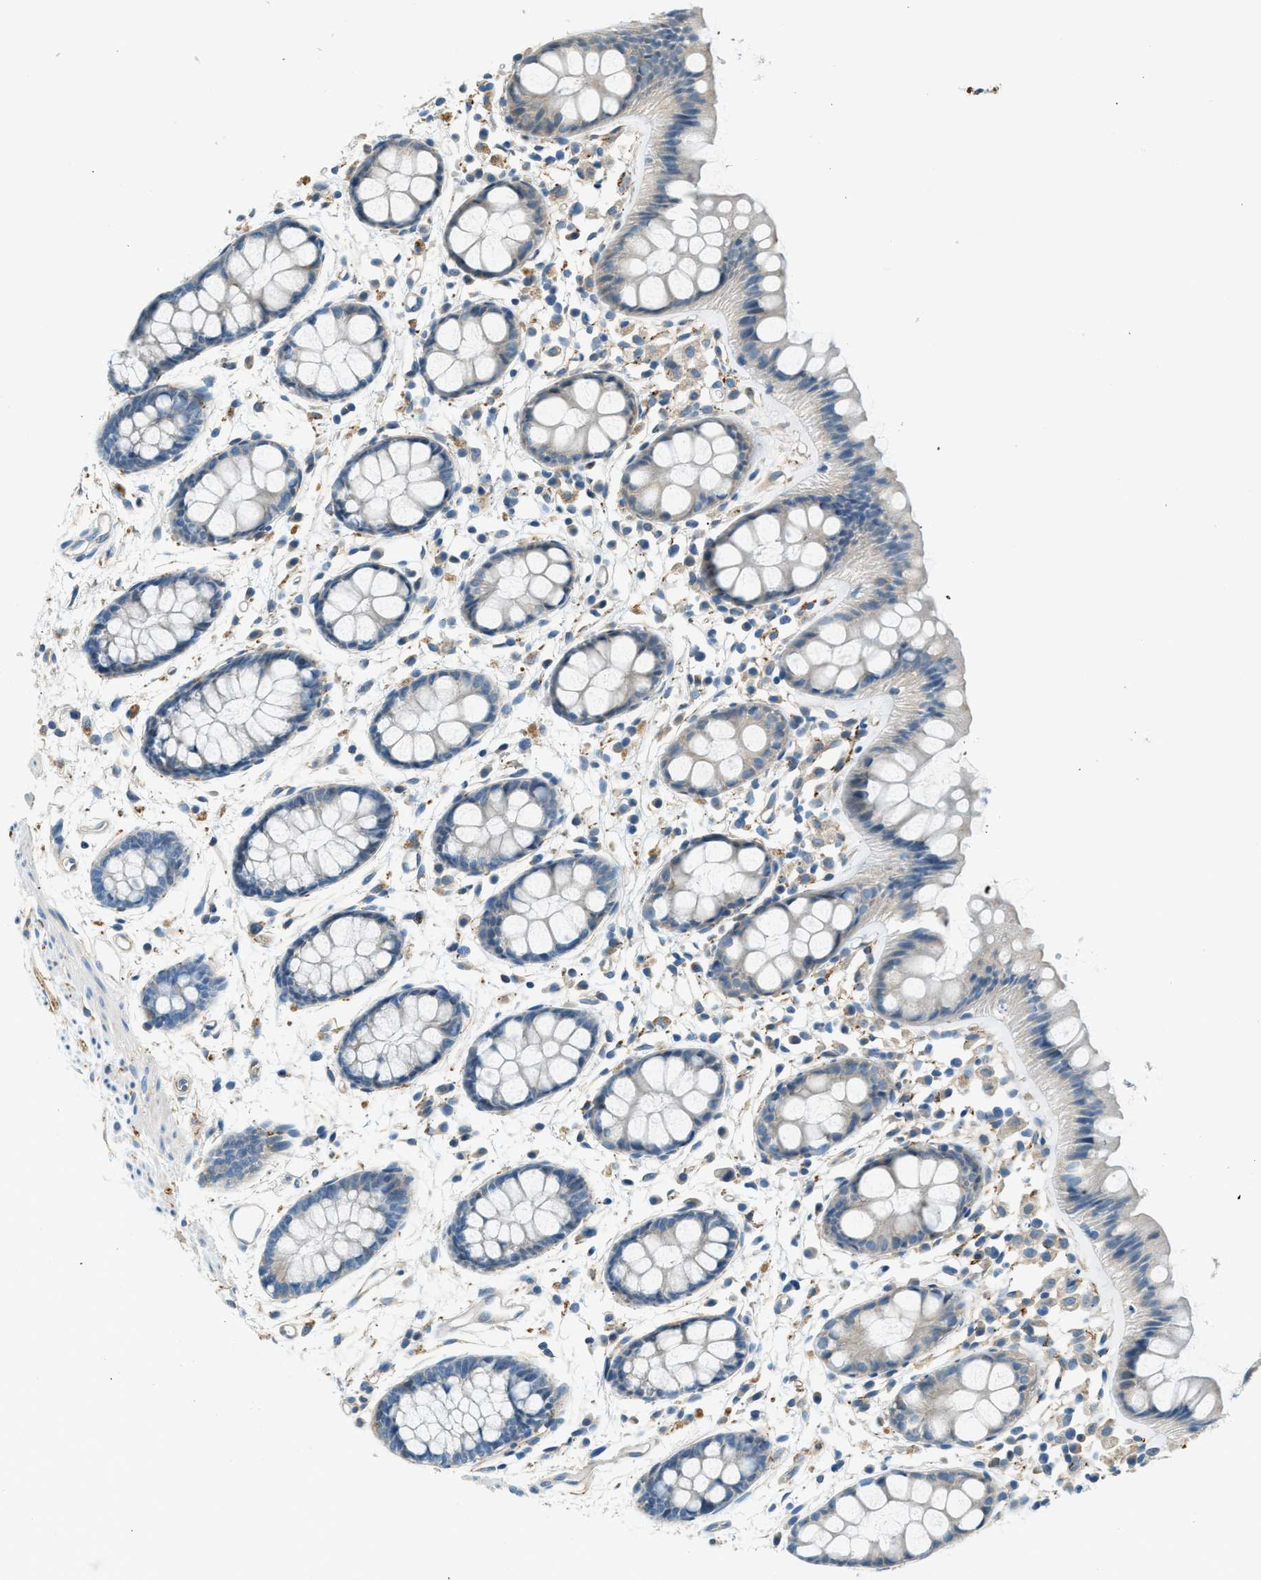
{"staining": {"intensity": "weak", "quantity": "<25%", "location": "cytoplasmic/membranous"}, "tissue": "rectum", "cell_type": "Glandular cells", "image_type": "normal", "snomed": [{"axis": "morphology", "description": "Normal tissue, NOS"}, {"axis": "topography", "description": "Rectum"}], "caption": "Immunohistochemistry image of unremarkable rectum: human rectum stained with DAB displays no significant protein staining in glandular cells. Brightfield microscopy of immunohistochemistry stained with DAB (brown) and hematoxylin (blue), captured at high magnification.", "gene": "ZNF367", "patient": {"sex": "female", "age": 66}}